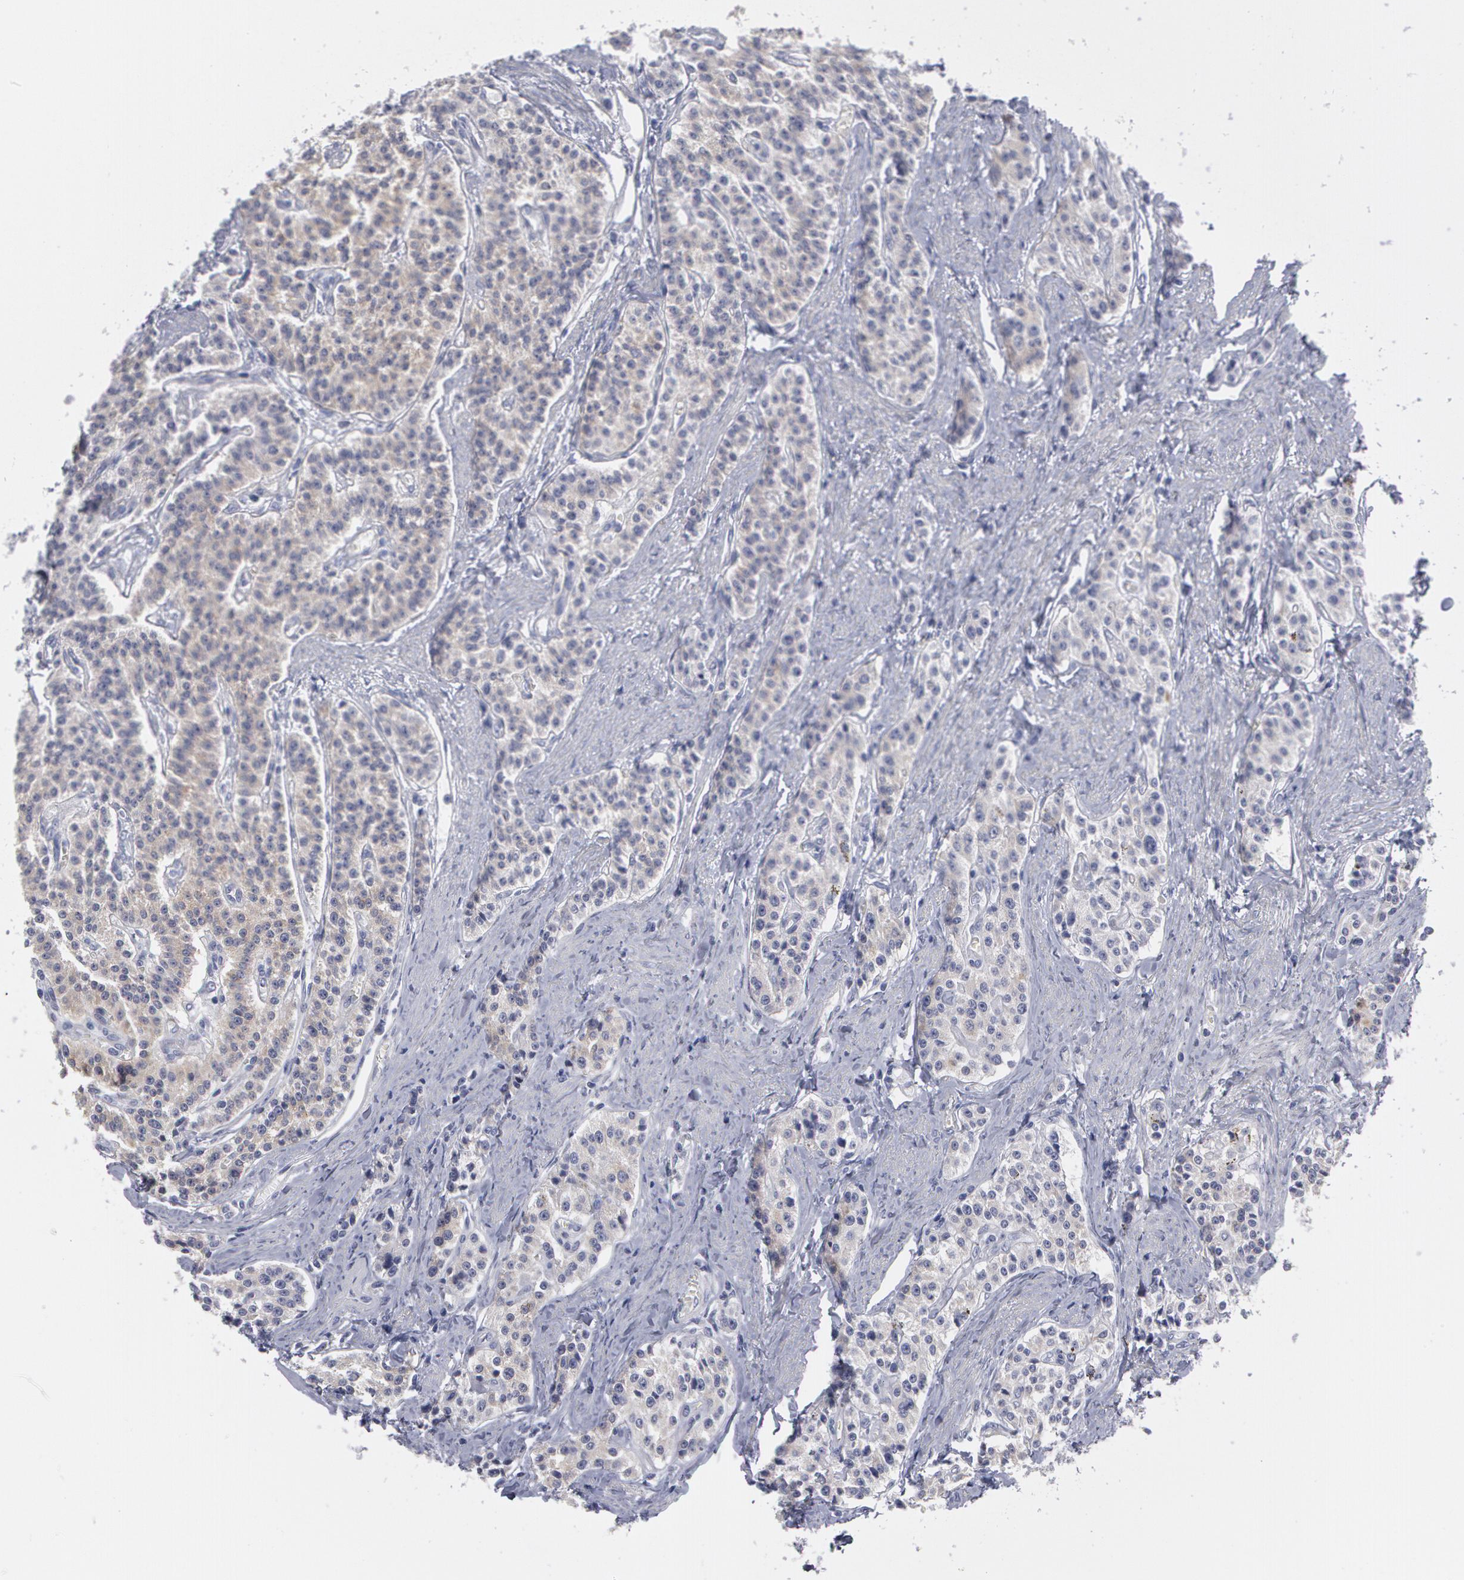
{"staining": {"intensity": "negative", "quantity": "none", "location": "none"}, "tissue": "carcinoid", "cell_type": "Tumor cells", "image_type": "cancer", "snomed": [{"axis": "morphology", "description": "Carcinoid, malignant, NOS"}, {"axis": "topography", "description": "Stomach"}], "caption": "Carcinoid stained for a protein using IHC demonstrates no positivity tumor cells.", "gene": "SMC1B", "patient": {"sex": "female", "age": 76}}